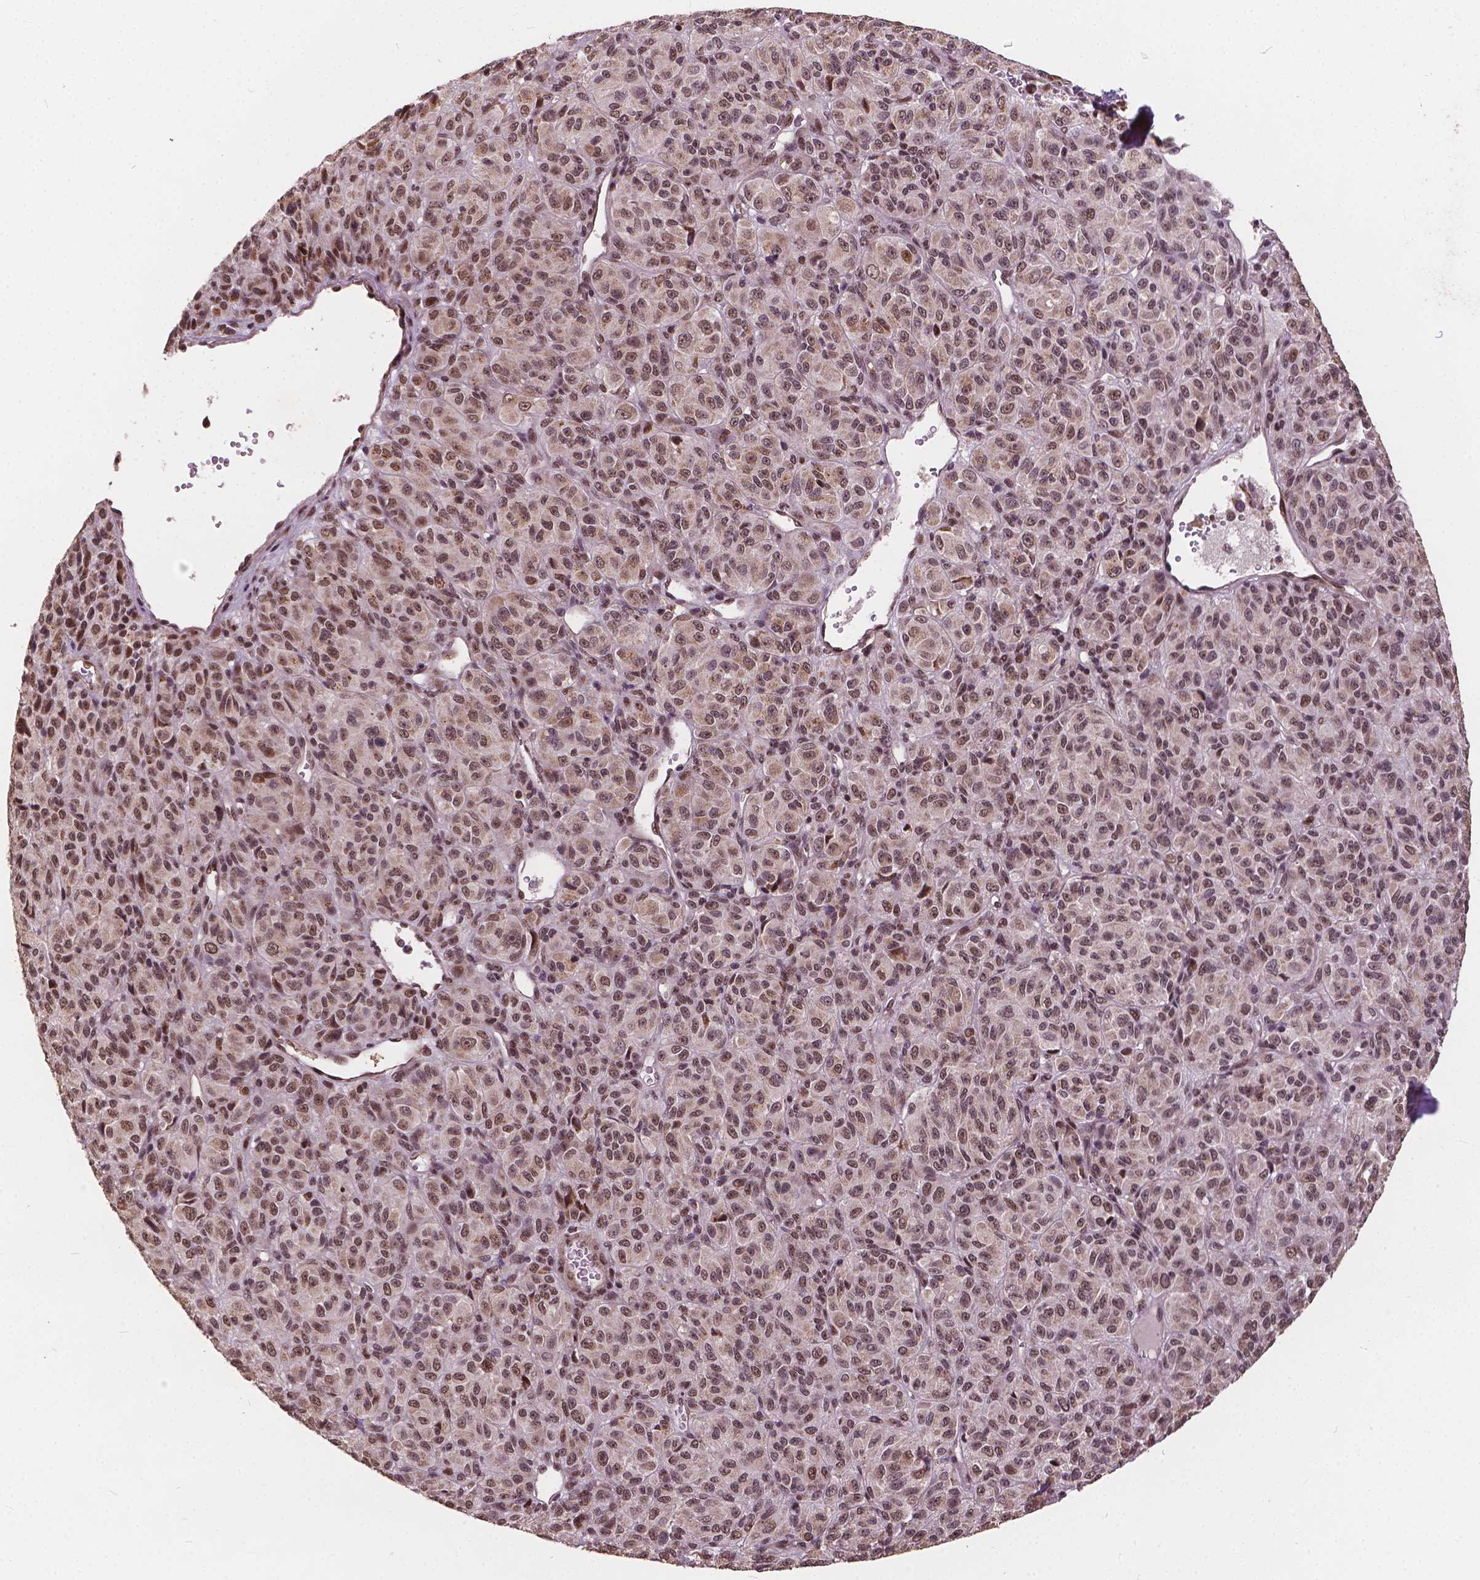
{"staining": {"intensity": "moderate", "quantity": ">75%", "location": "nuclear"}, "tissue": "melanoma", "cell_type": "Tumor cells", "image_type": "cancer", "snomed": [{"axis": "morphology", "description": "Malignant melanoma, Metastatic site"}, {"axis": "topography", "description": "Brain"}], "caption": "Malignant melanoma (metastatic site) stained for a protein (brown) reveals moderate nuclear positive expression in about >75% of tumor cells.", "gene": "GPS2", "patient": {"sex": "female", "age": 56}}